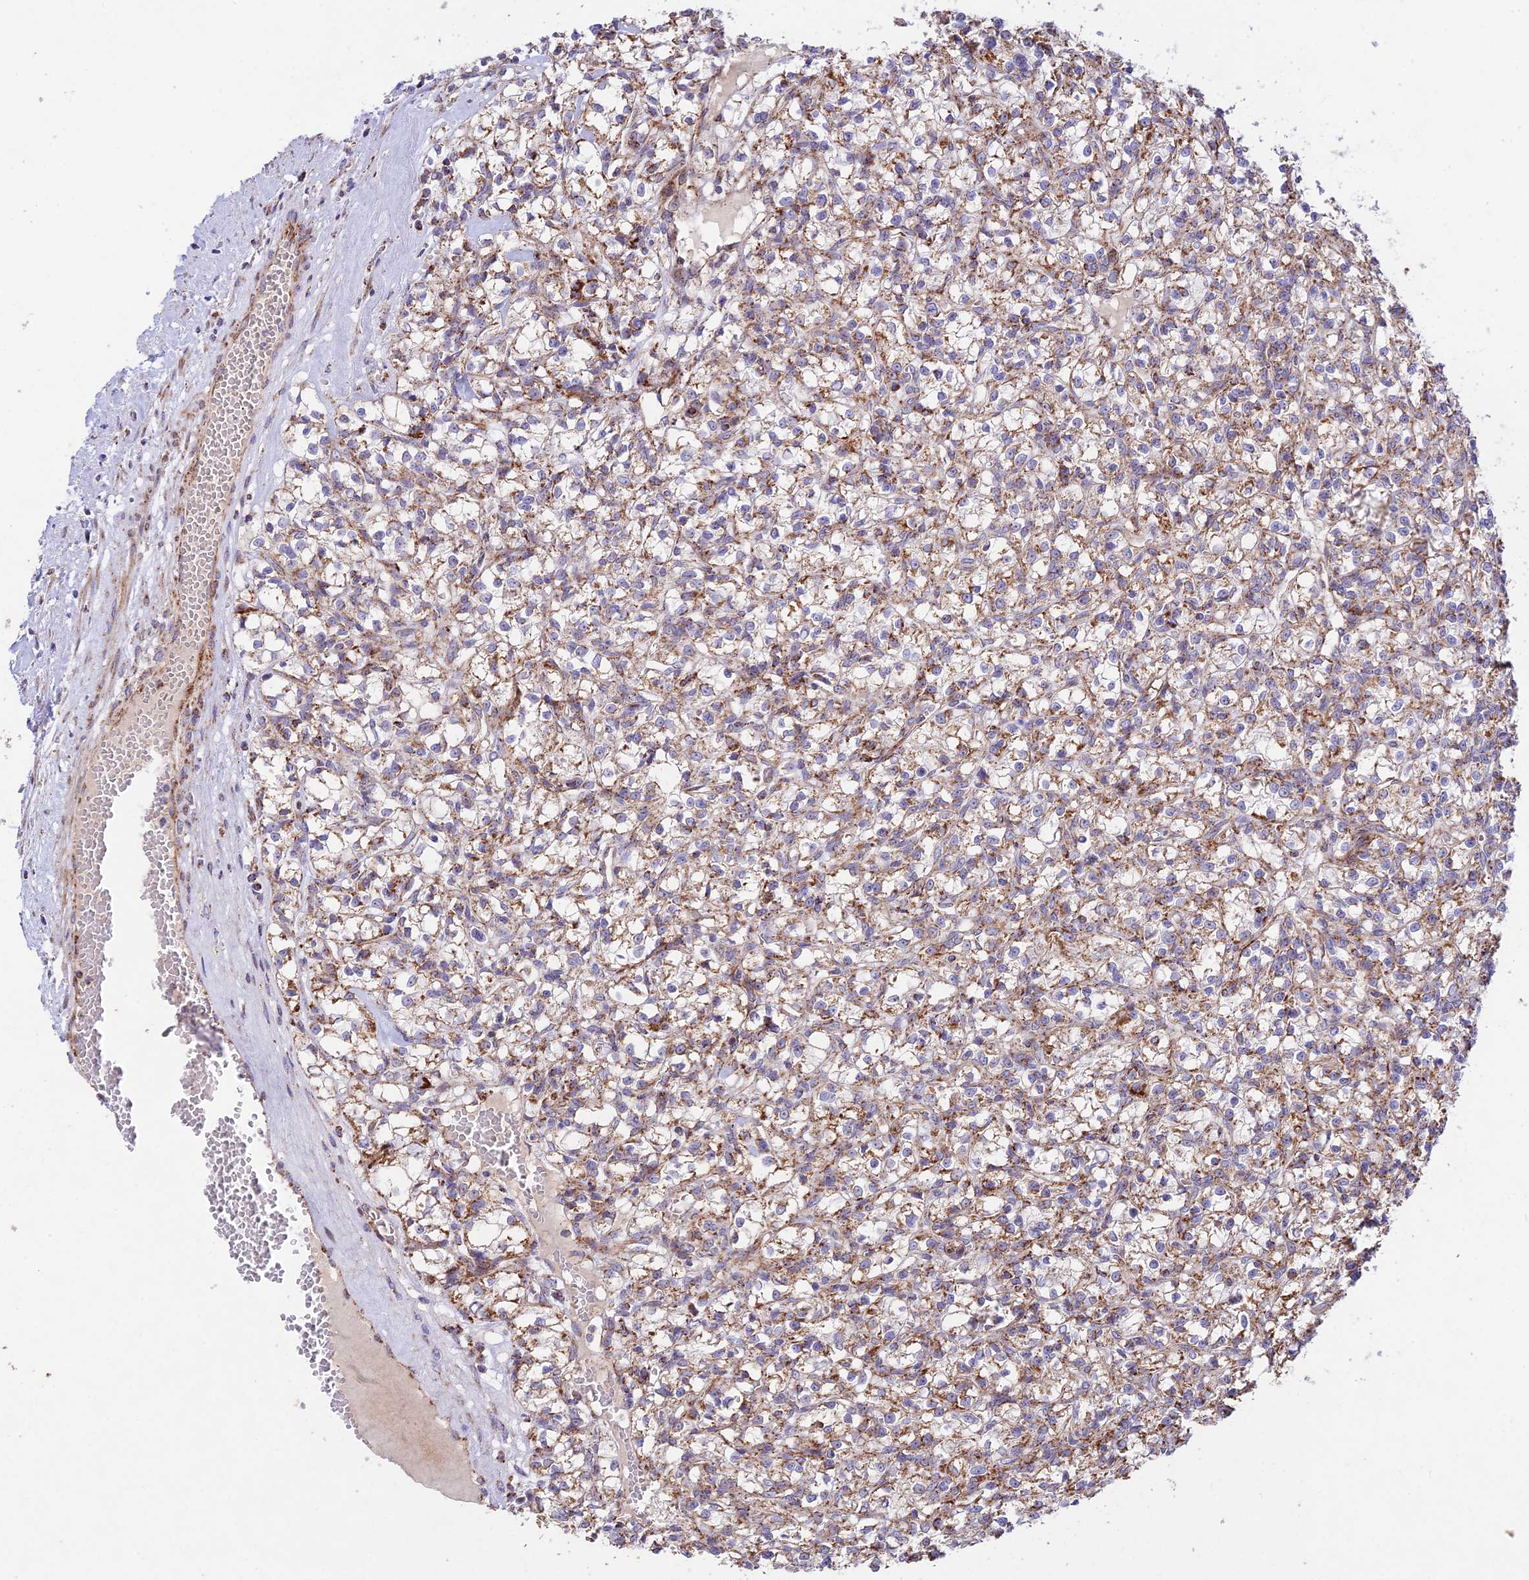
{"staining": {"intensity": "moderate", "quantity": ">75%", "location": "cytoplasmic/membranous"}, "tissue": "renal cancer", "cell_type": "Tumor cells", "image_type": "cancer", "snomed": [{"axis": "morphology", "description": "Adenocarcinoma, NOS"}, {"axis": "topography", "description": "Kidney"}], "caption": "An immunohistochemistry image of tumor tissue is shown. Protein staining in brown highlights moderate cytoplasmic/membranous positivity in renal cancer (adenocarcinoma) within tumor cells.", "gene": "KHDC3L", "patient": {"sex": "female", "age": 59}}